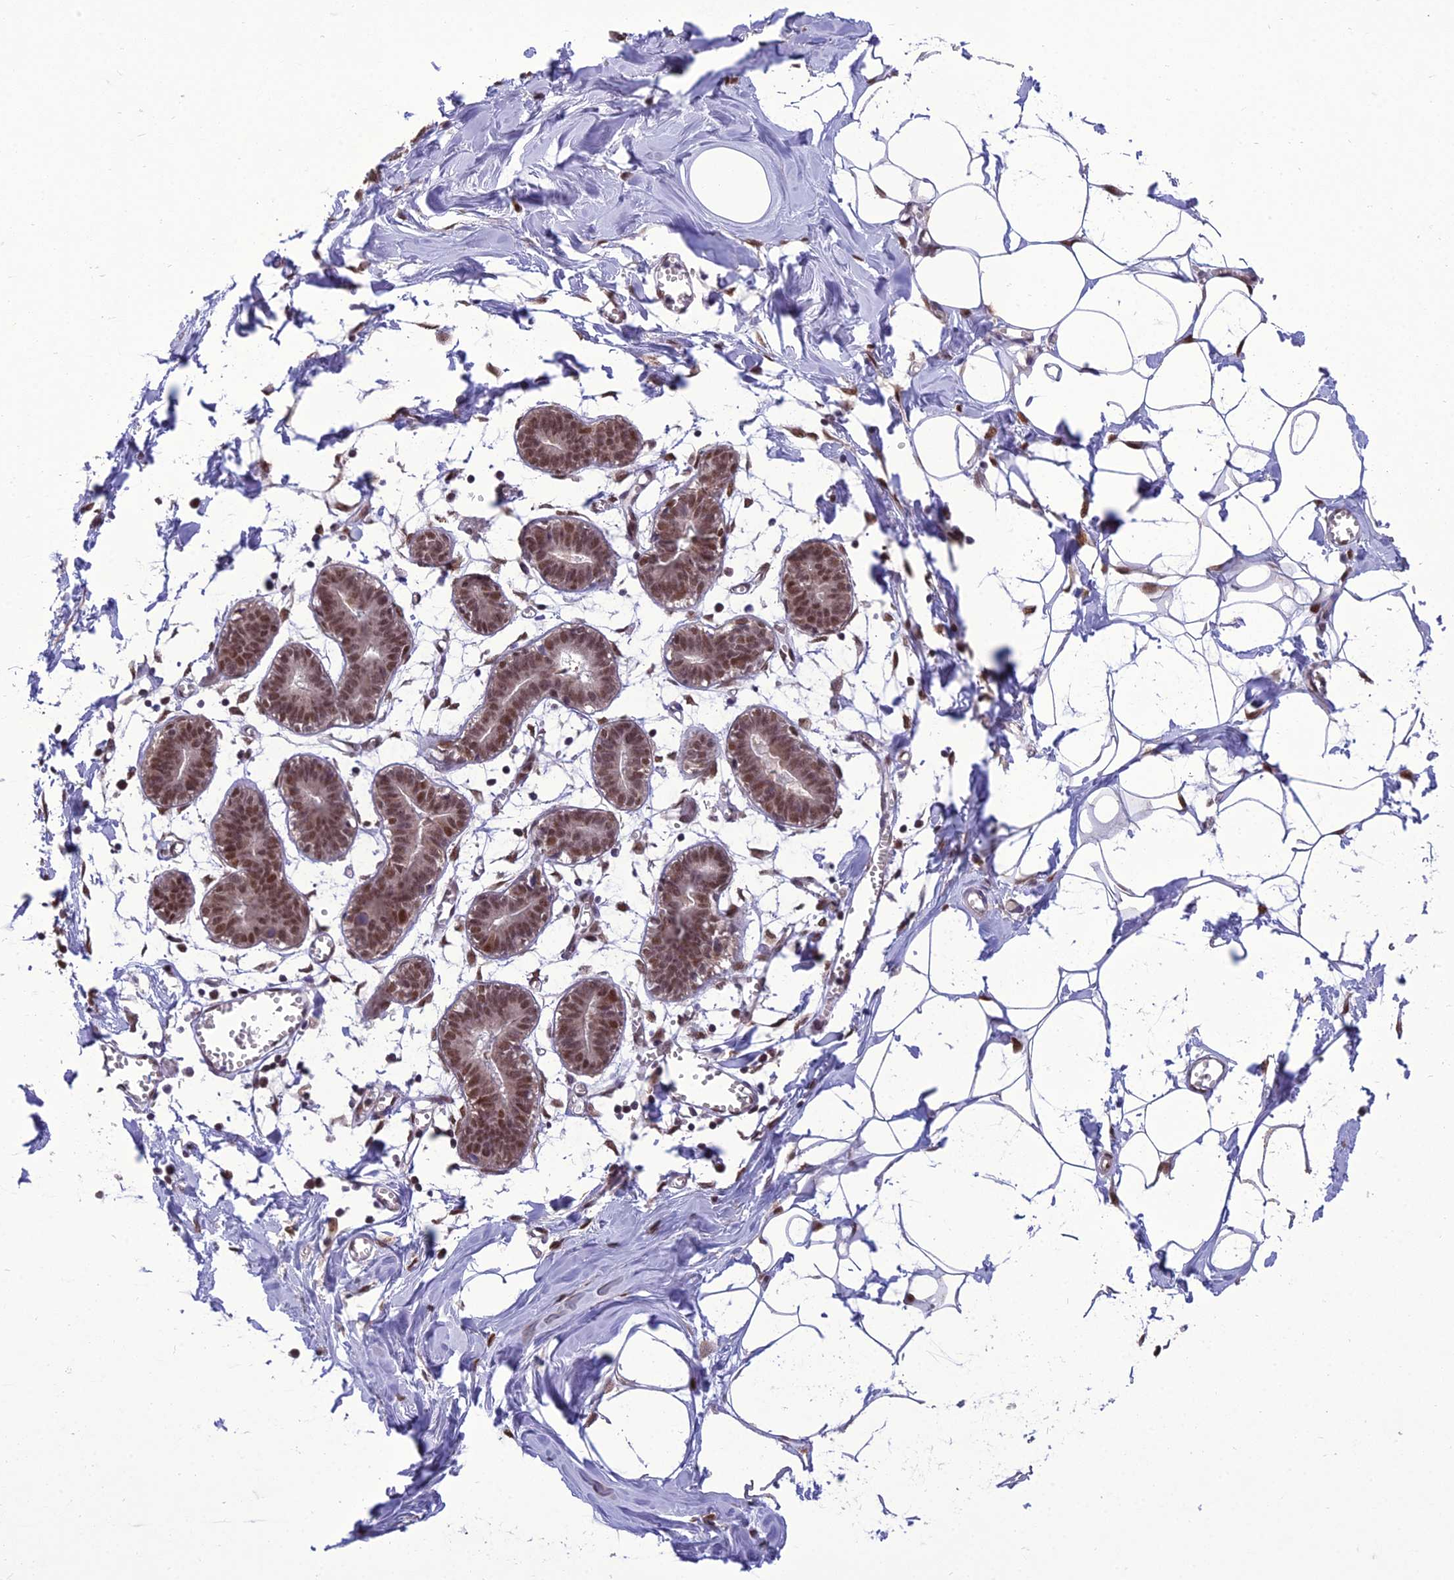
{"staining": {"intensity": "moderate", "quantity": "25%-75%", "location": "nuclear"}, "tissue": "breast", "cell_type": "Adipocytes", "image_type": "normal", "snomed": [{"axis": "morphology", "description": "Normal tissue, NOS"}, {"axis": "topography", "description": "Breast"}], "caption": "Adipocytes demonstrate moderate nuclear expression in about 25%-75% of cells in unremarkable breast. (Stains: DAB (3,3'-diaminobenzidine) in brown, nuclei in blue, Microscopy: brightfield microscopy at high magnification).", "gene": "RANBP3", "patient": {"sex": "female", "age": 27}}